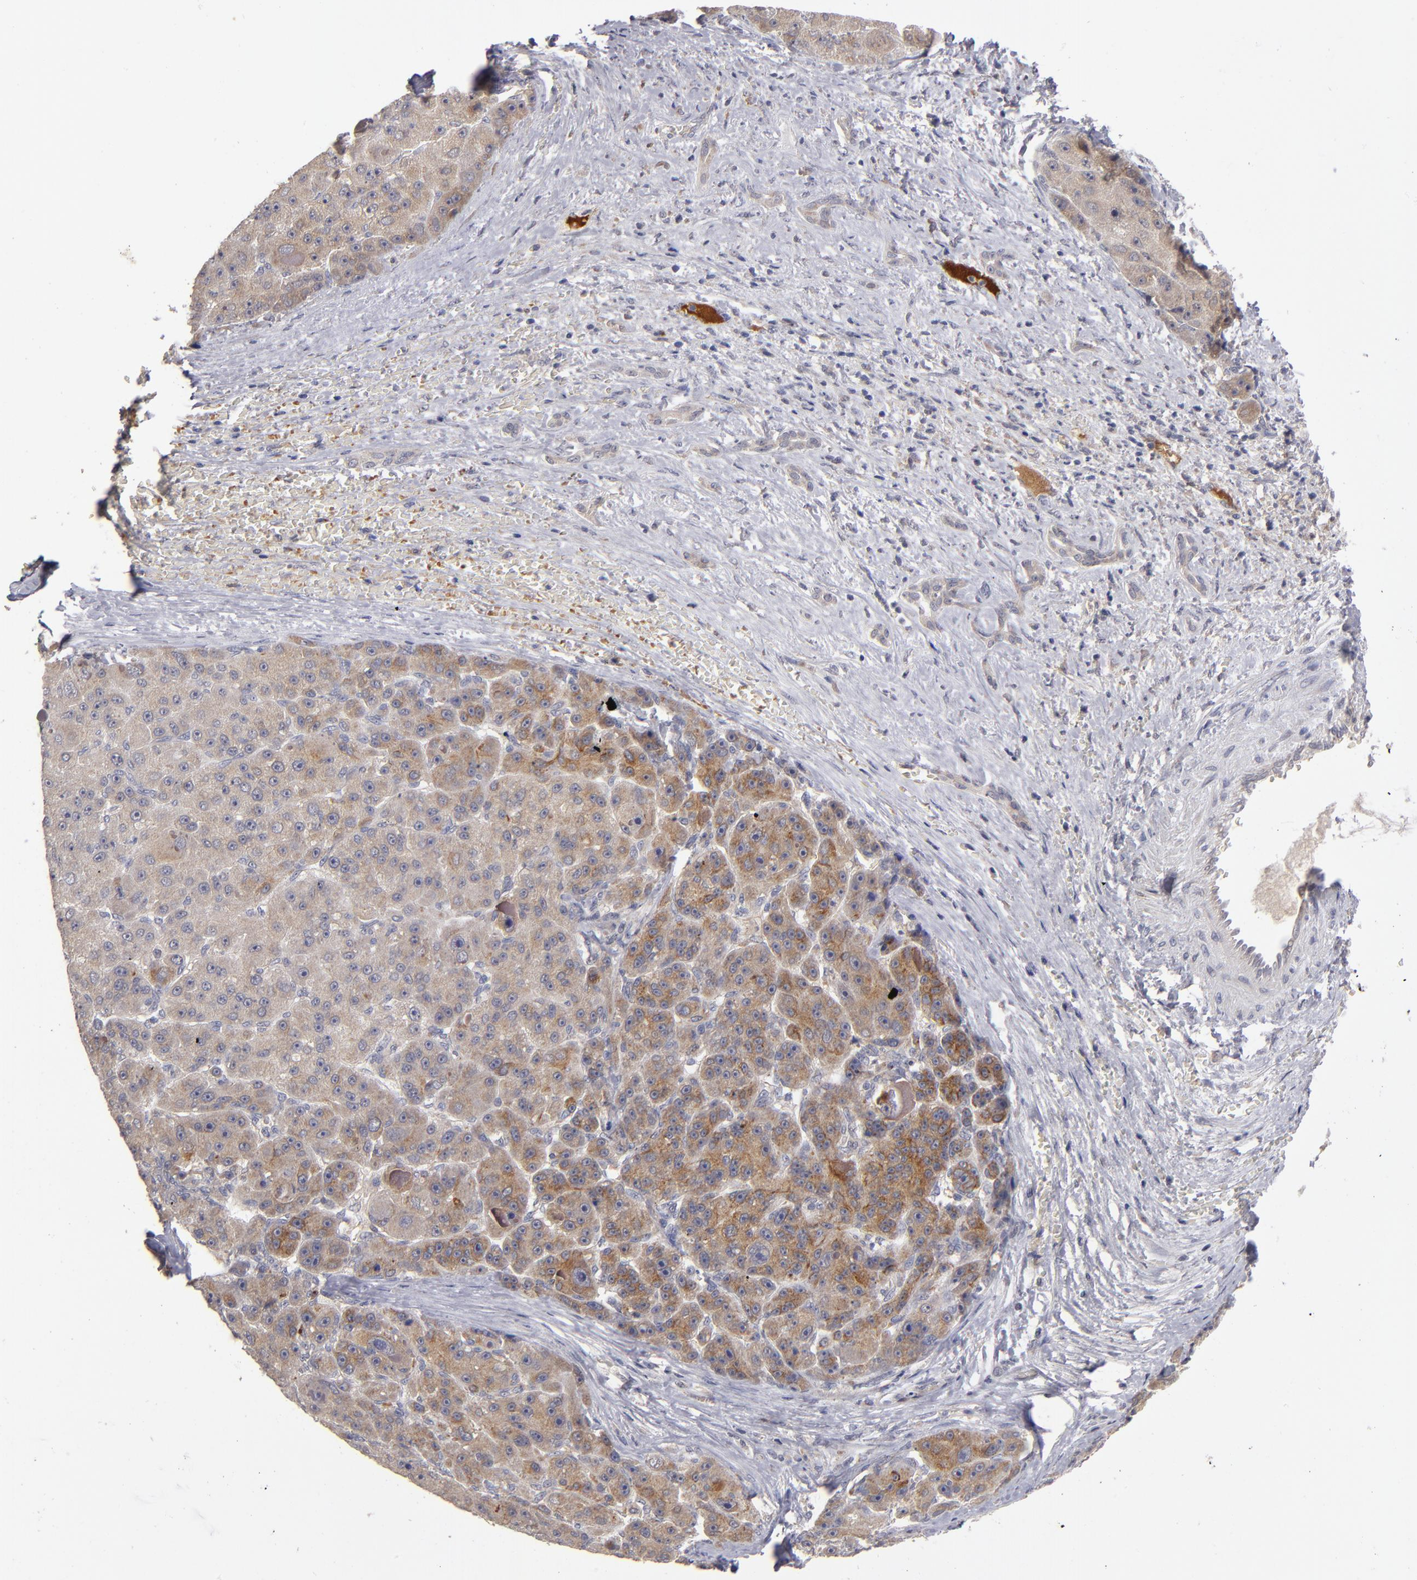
{"staining": {"intensity": "weak", "quantity": ">75%", "location": "cytoplasmic/membranous"}, "tissue": "liver cancer", "cell_type": "Tumor cells", "image_type": "cancer", "snomed": [{"axis": "morphology", "description": "Carcinoma, Hepatocellular, NOS"}, {"axis": "topography", "description": "Liver"}], "caption": "DAB (3,3'-diaminobenzidine) immunohistochemical staining of human hepatocellular carcinoma (liver) demonstrates weak cytoplasmic/membranous protein positivity in about >75% of tumor cells. Nuclei are stained in blue.", "gene": "EXD2", "patient": {"sex": "male", "age": 76}}